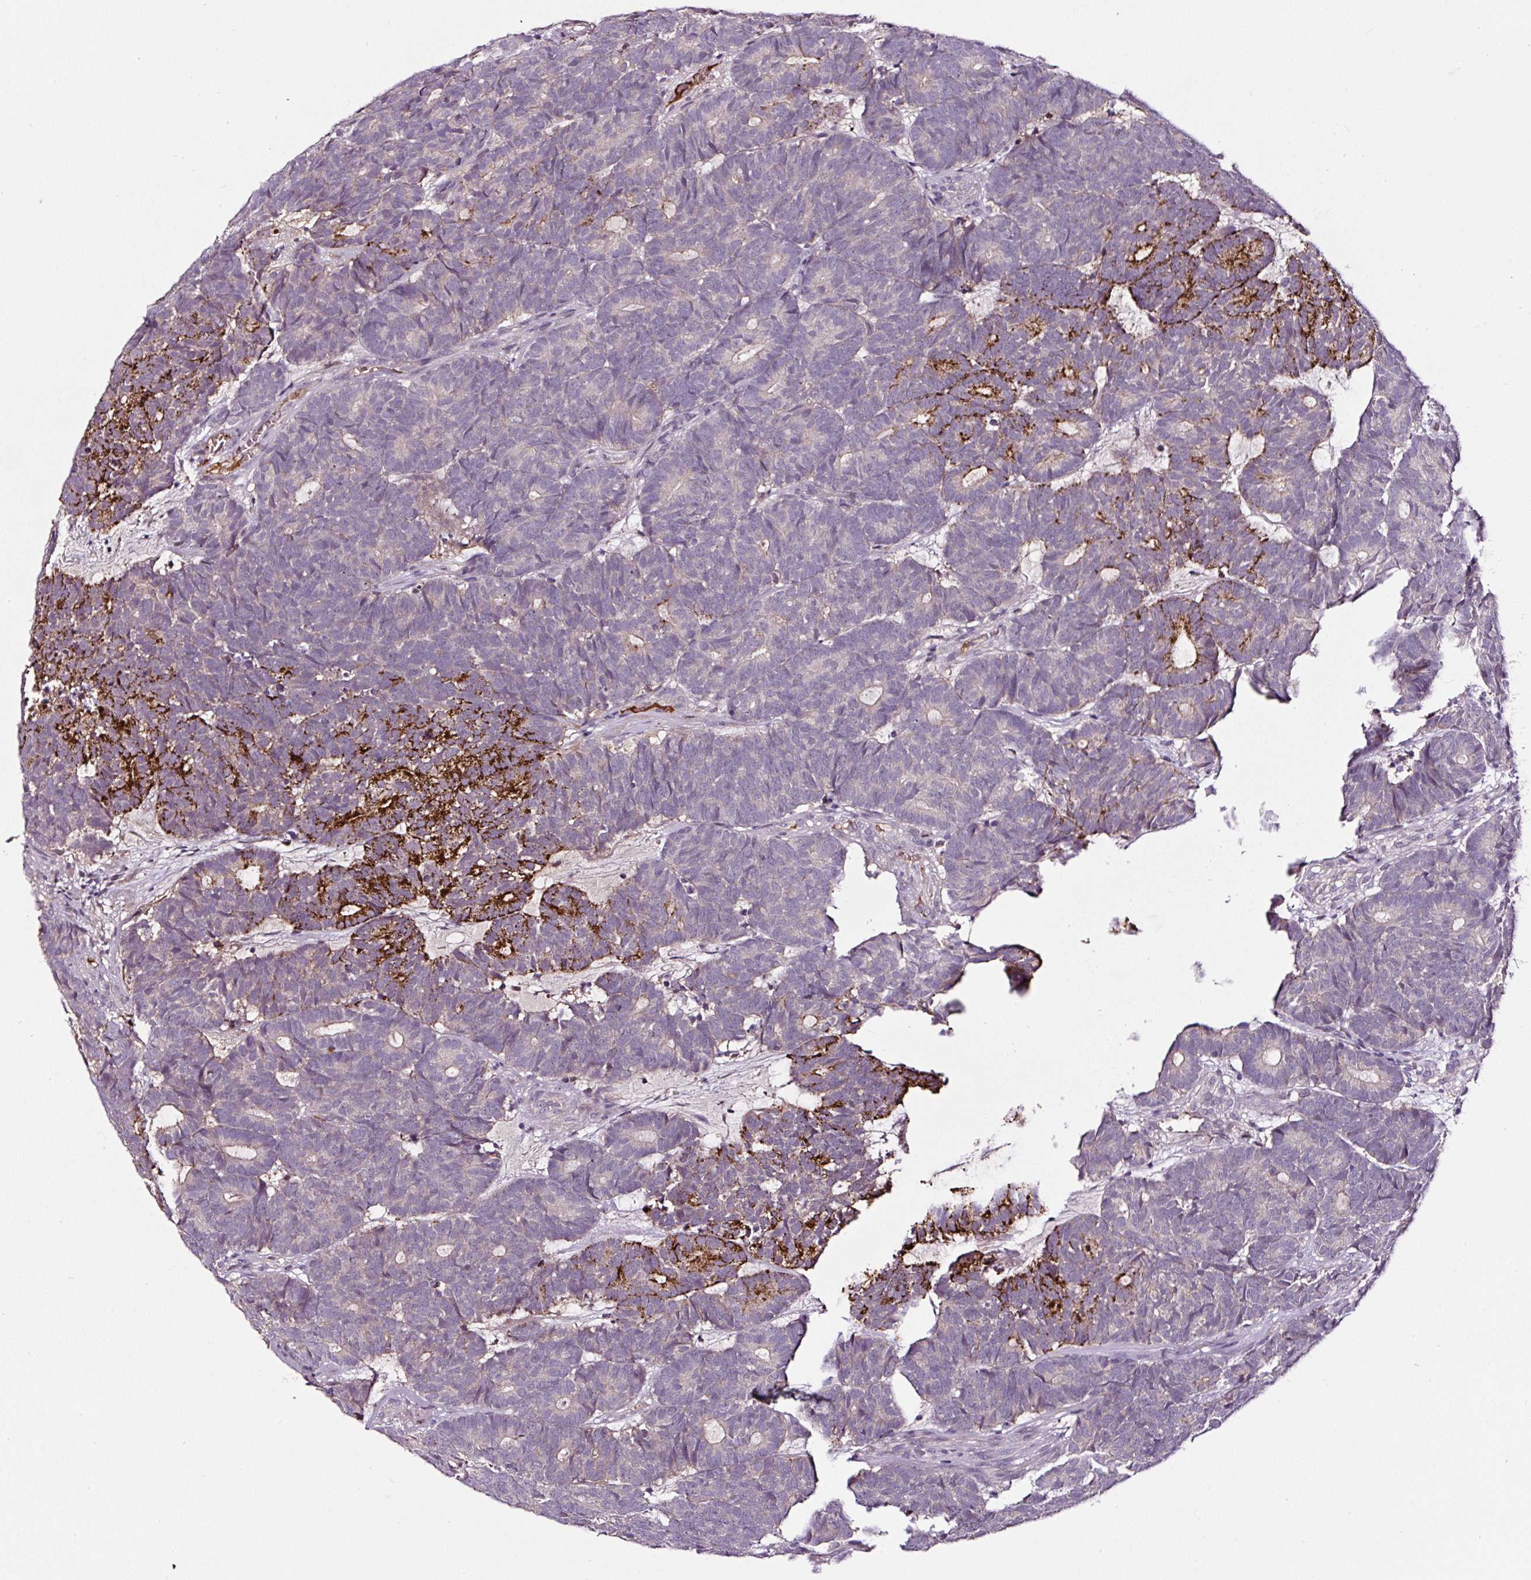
{"staining": {"intensity": "strong", "quantity": "<25%", "location": "cytoplasmic/membranous"}, "tissue": "head and neck cancer", "cell_type": "Tumor cells", "image_type": "cancer", "snomed": [{"axis": "morphology", "description": "Adenocarcinoma, NOS"}, {"axis": "topography", "description": "Head-Neck"}], "caption": "Tumor cells show medium levels of strong cytoplasmic/membranous expression in approximately <25% of cells in head and neck adenocarcinoma.", "gene": "LRRC24", "patient": {"sex": "female", "age": 81}}